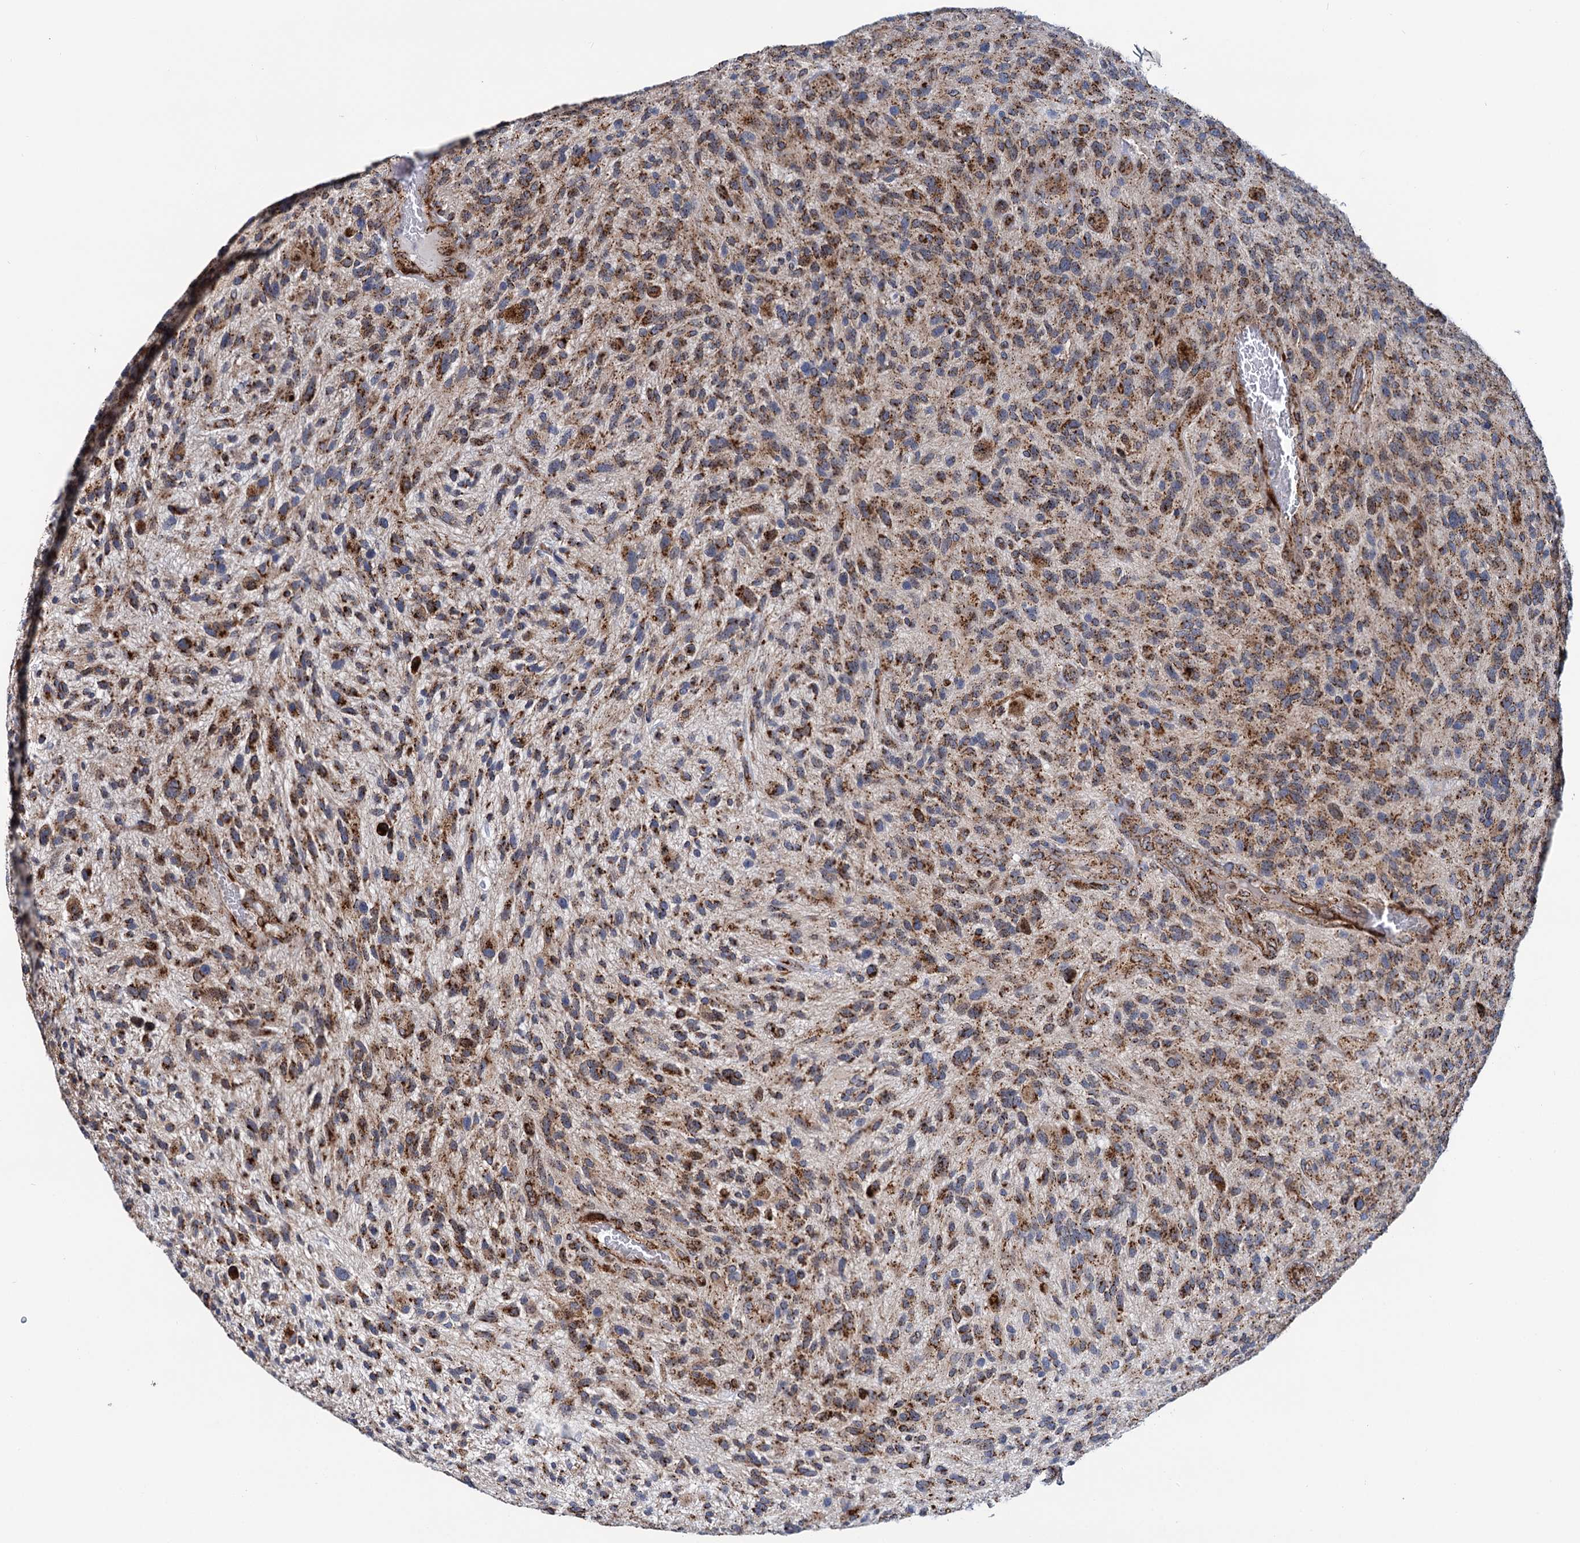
{"staining": {"intensity": "moderate", "quantity": ">75%", "location": "cytoplasmic/membranous"}, "tissue": "glioma", "cell_type": "Tumor cells", "image_type": "cancer", "snomed": [{"axis": "morphology", "description": "Glioma, malignant, High grade"}, {"axis": "topography", "description": "Brain"}], "caption": "High-magnification brightfield microscopy of malignant glioma (high-grade) stained with DAB (3,3'-diaminobenzidine) (brown) and counterstained with hematoxylin (blue). tumor cells exhibit moderate cytoplasmic/membranous positivity is seen in approximately>75% of cells.", "gene": "SUPT20H", "patient": {"sex": "male", "age": 47}}